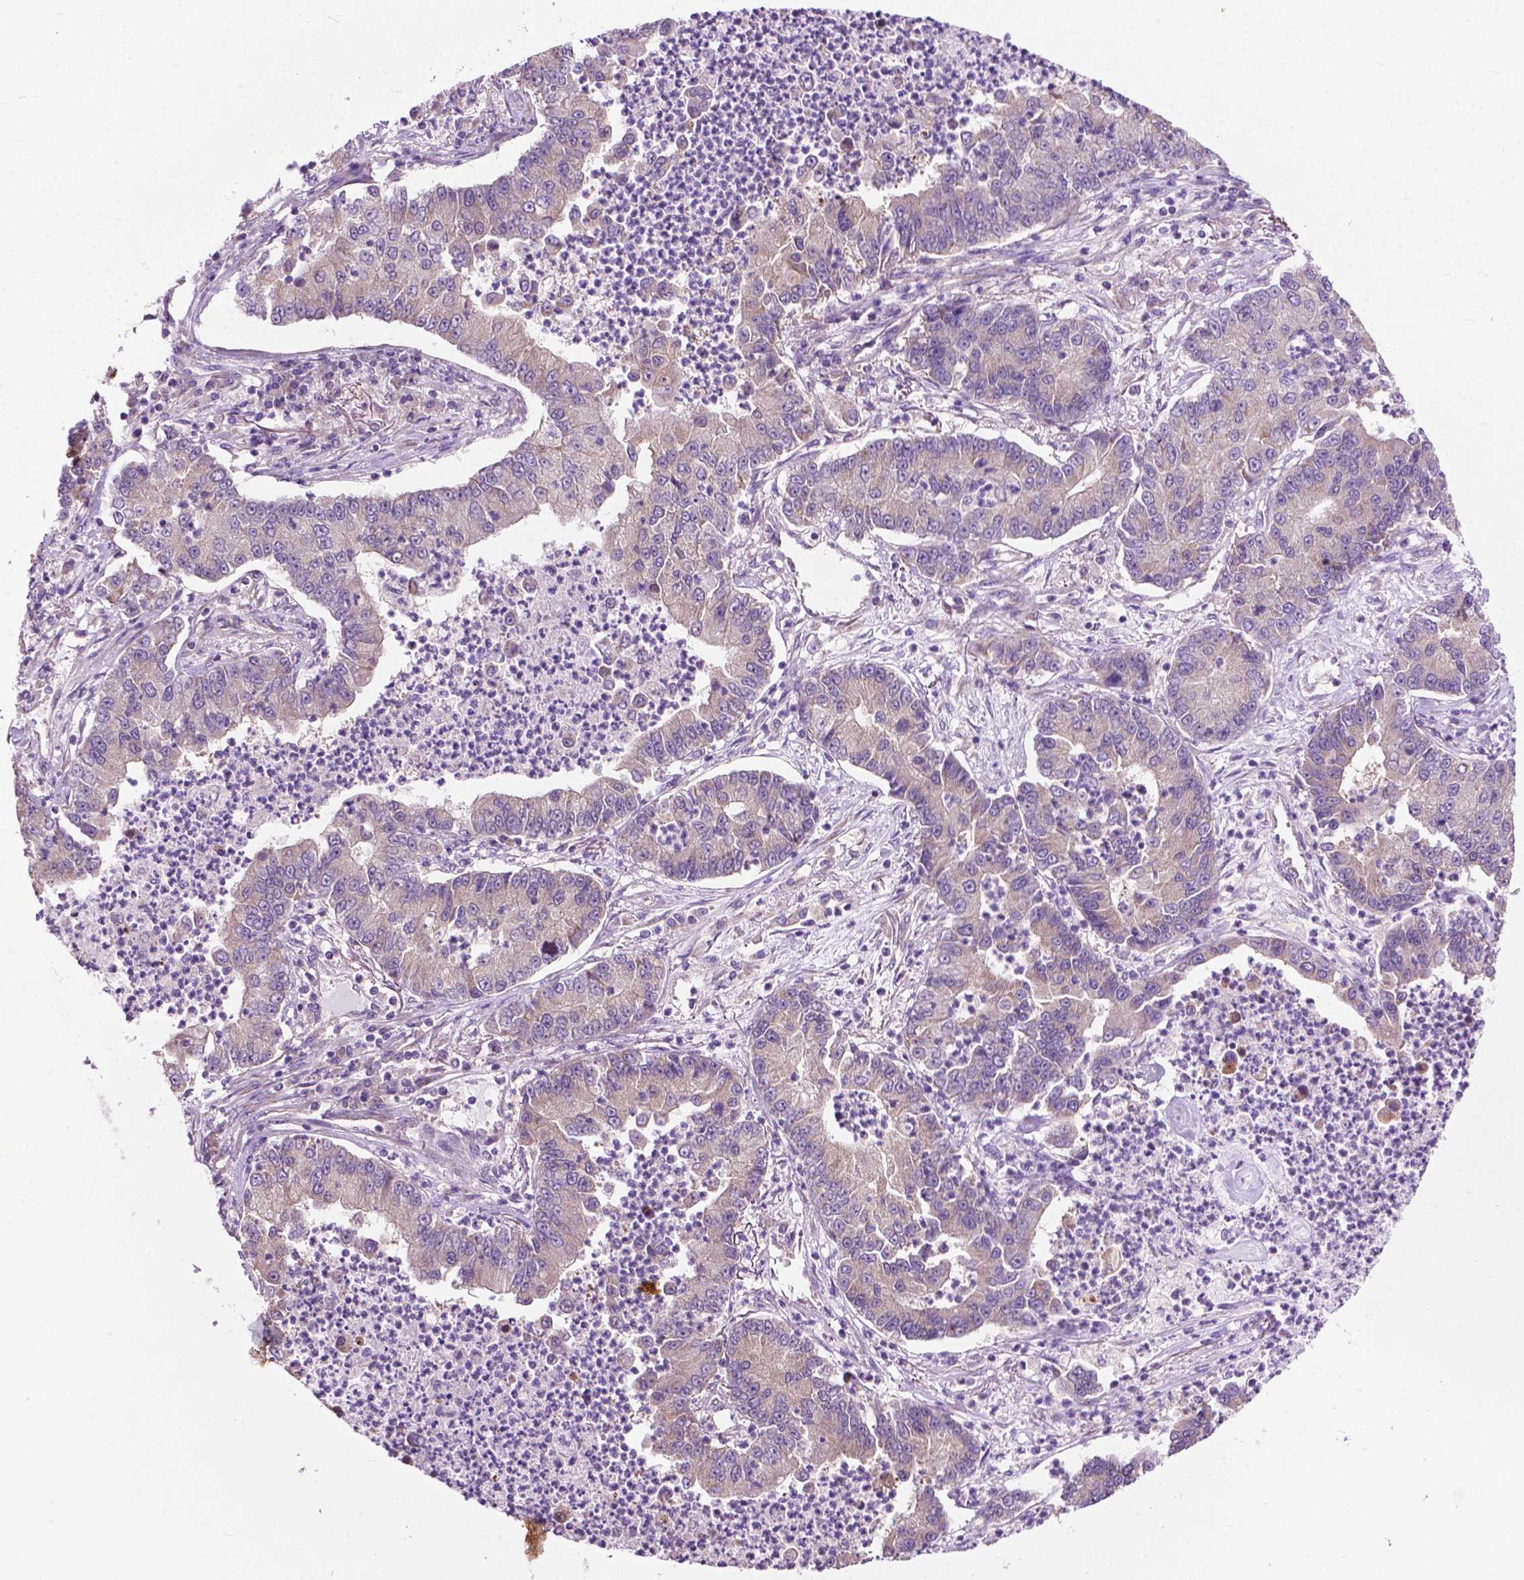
{"staining": {"intensity": "negative", "quantity": "none", "location": "none"}, "tissue": "lung cancer", "cell_type": "Tumor cells", "image_type": "cancer", "snomed": [{"axis": "morphology", "description": "Adenocarcinoma, NOS"}, {"axis": "topography", "description": "Lung"}], "caption": "IHC image of neoplastic tissue: human lung adenocarcinoma stained with DAB exhibits no significant protein staining in tumor cells. Brightfield microscopy of immunohistochemistry (IHC) stained with DAB (3,3'-diaminobenzidine) (brown) and hematoxylin (blue), captured at high magnification.", "gene": "MZT1", "patient": {"sex": "female", "age": 57}}